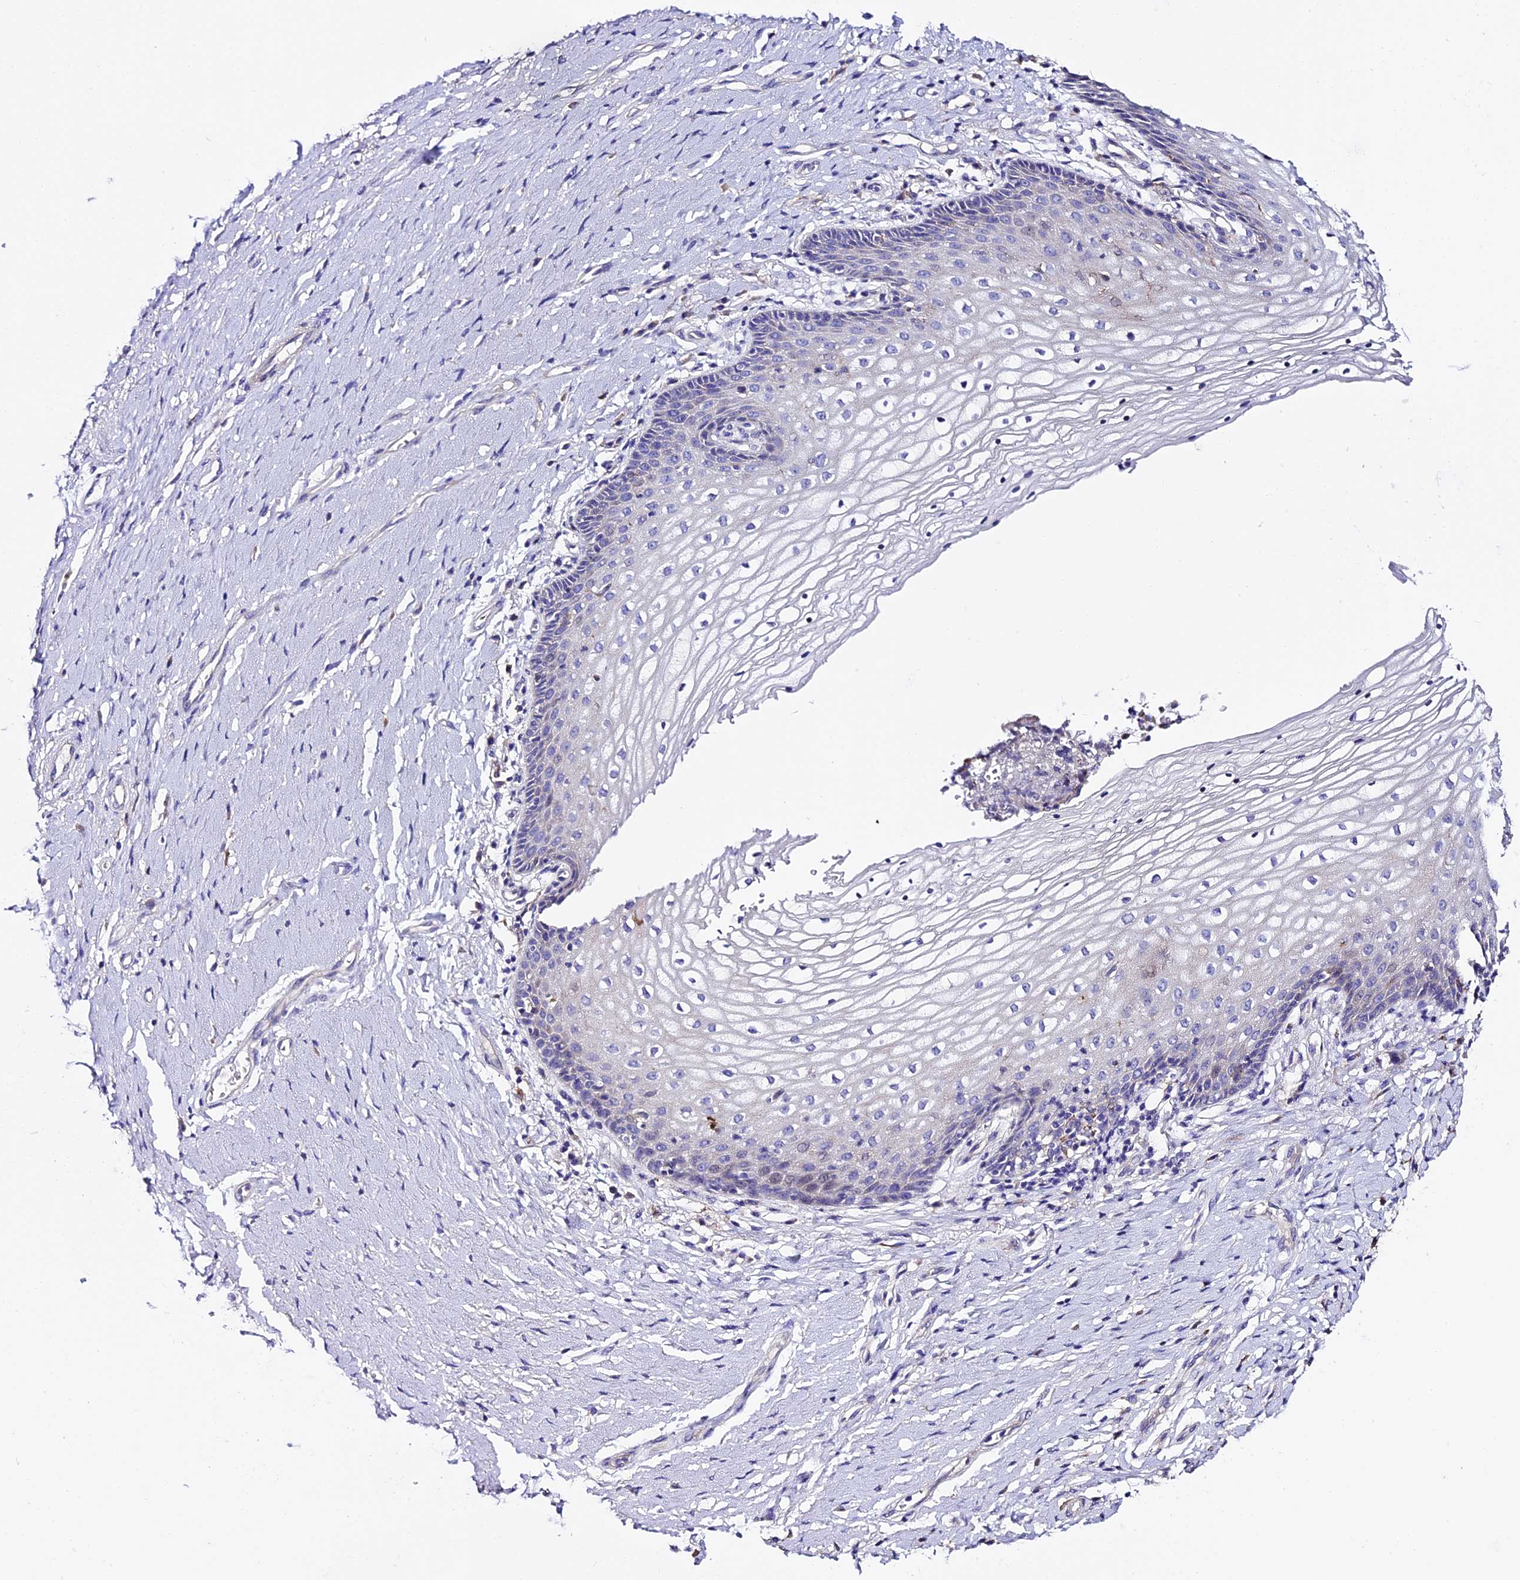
{"staining": {"intensity": "negative", "quantity": "none", "location": "none"}, "tissue": "vagina", "cell_type": "Squamous epithelial cells", "image_type": "normal", "snomed": [{"axis": "morphology", "description": "Normal tissue, NOS"}, {"axis": "topography", "description": "Vagina"}], "caption": "Benign vagina was stained to show a protein in brown. There is no significant positivity in squamous epithelial cells.", "gene": "NOD2", "patient": {"sex": "female", "age": 60}}